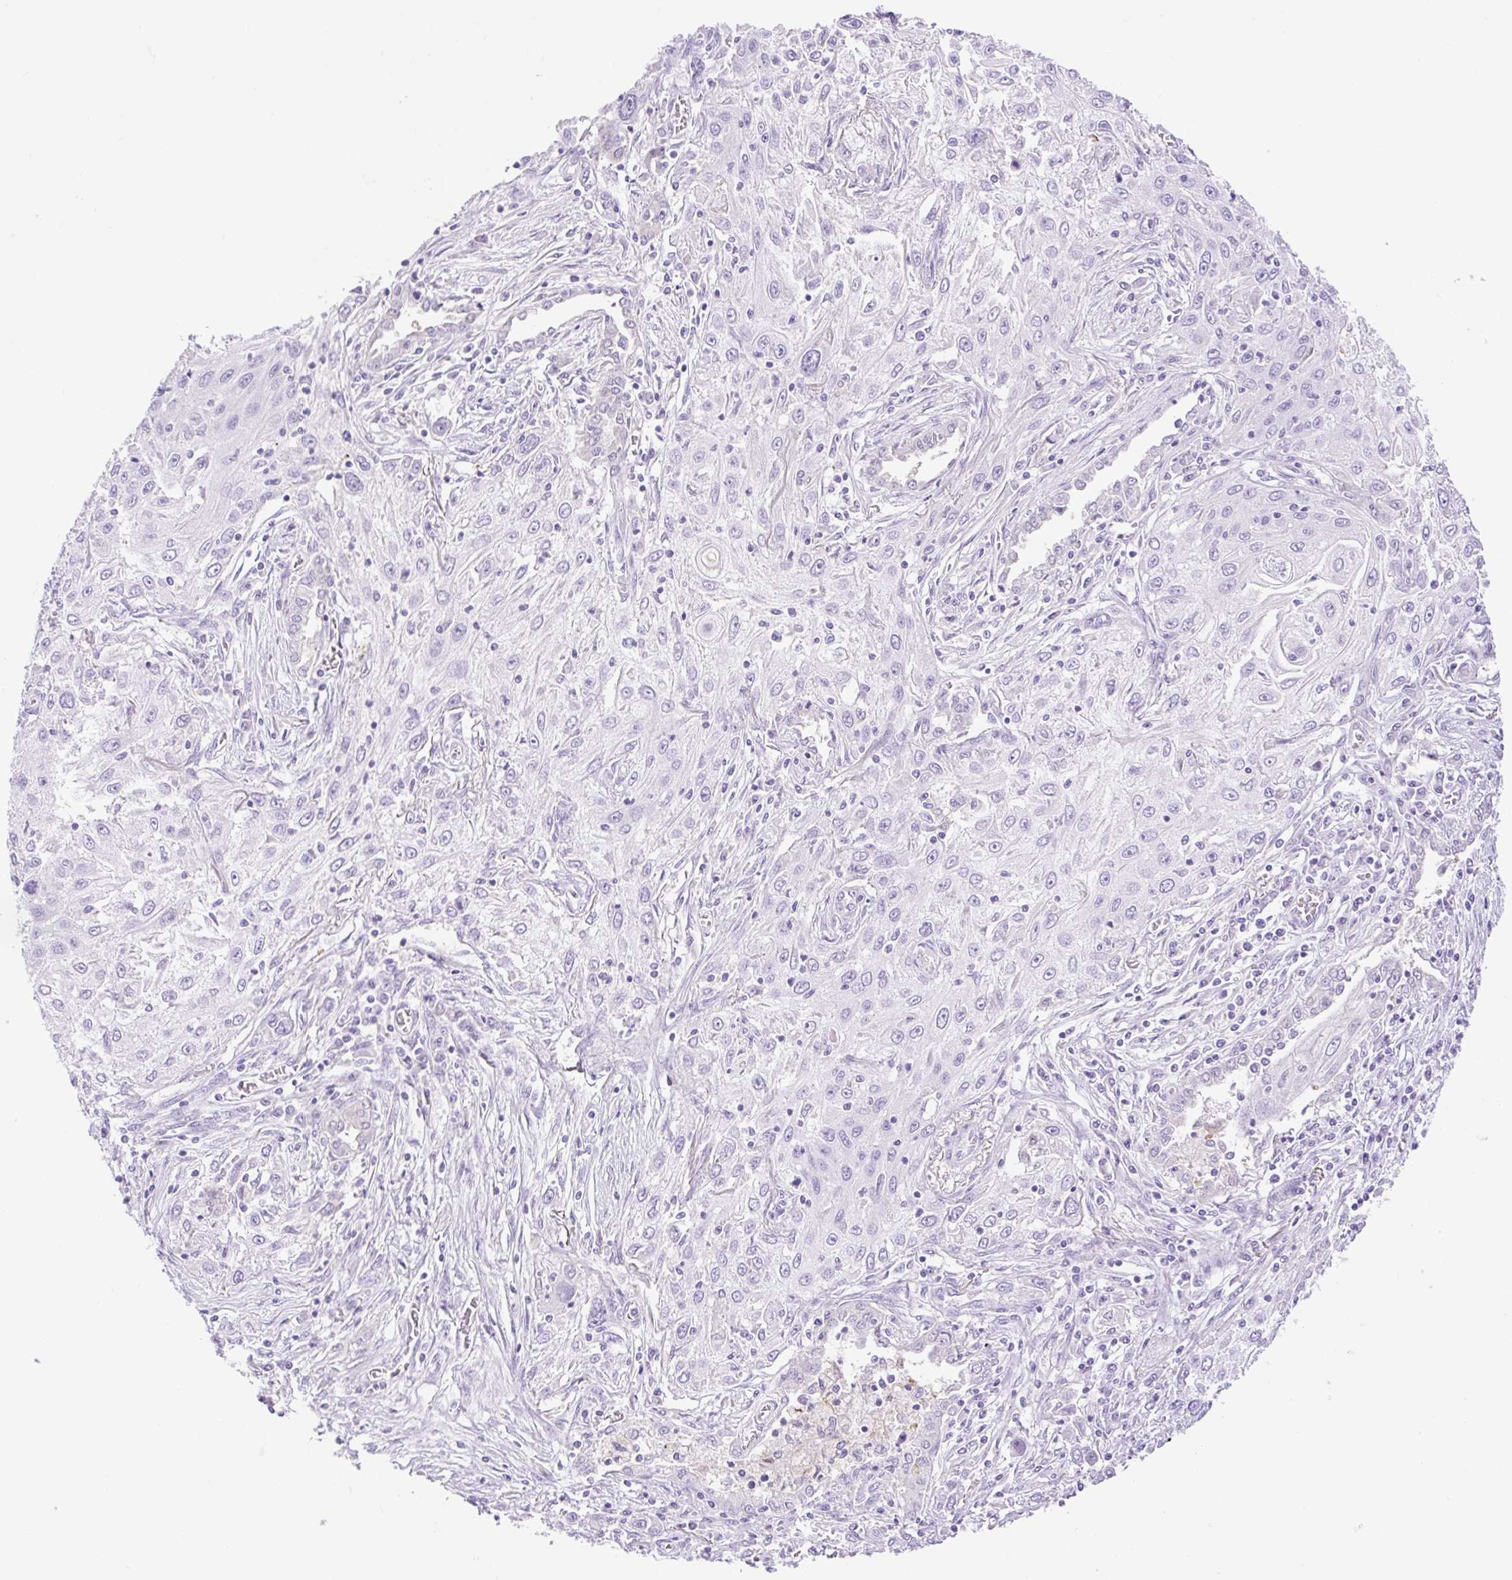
{"staining": {"intensity": "negative", "quantity": "none", "location": "none"}, "tissue": "lung cancer", "cell_type": "Tumor cells", "image_type": "cancer", "snomed": [{"axis": "morphology", "description": "Squamous cell carcinoma, NOS"}, {"axis": "topography", "description": "Lung"}], "caption": "High power microscopy photomicrograph of an immunohistochemistry histopathology image of lung squamous cell carcinoma, revealing no significant expression in tumor cells.", "gene": "SLC25A40", "patient": {"sex": "female", "age": 69}}